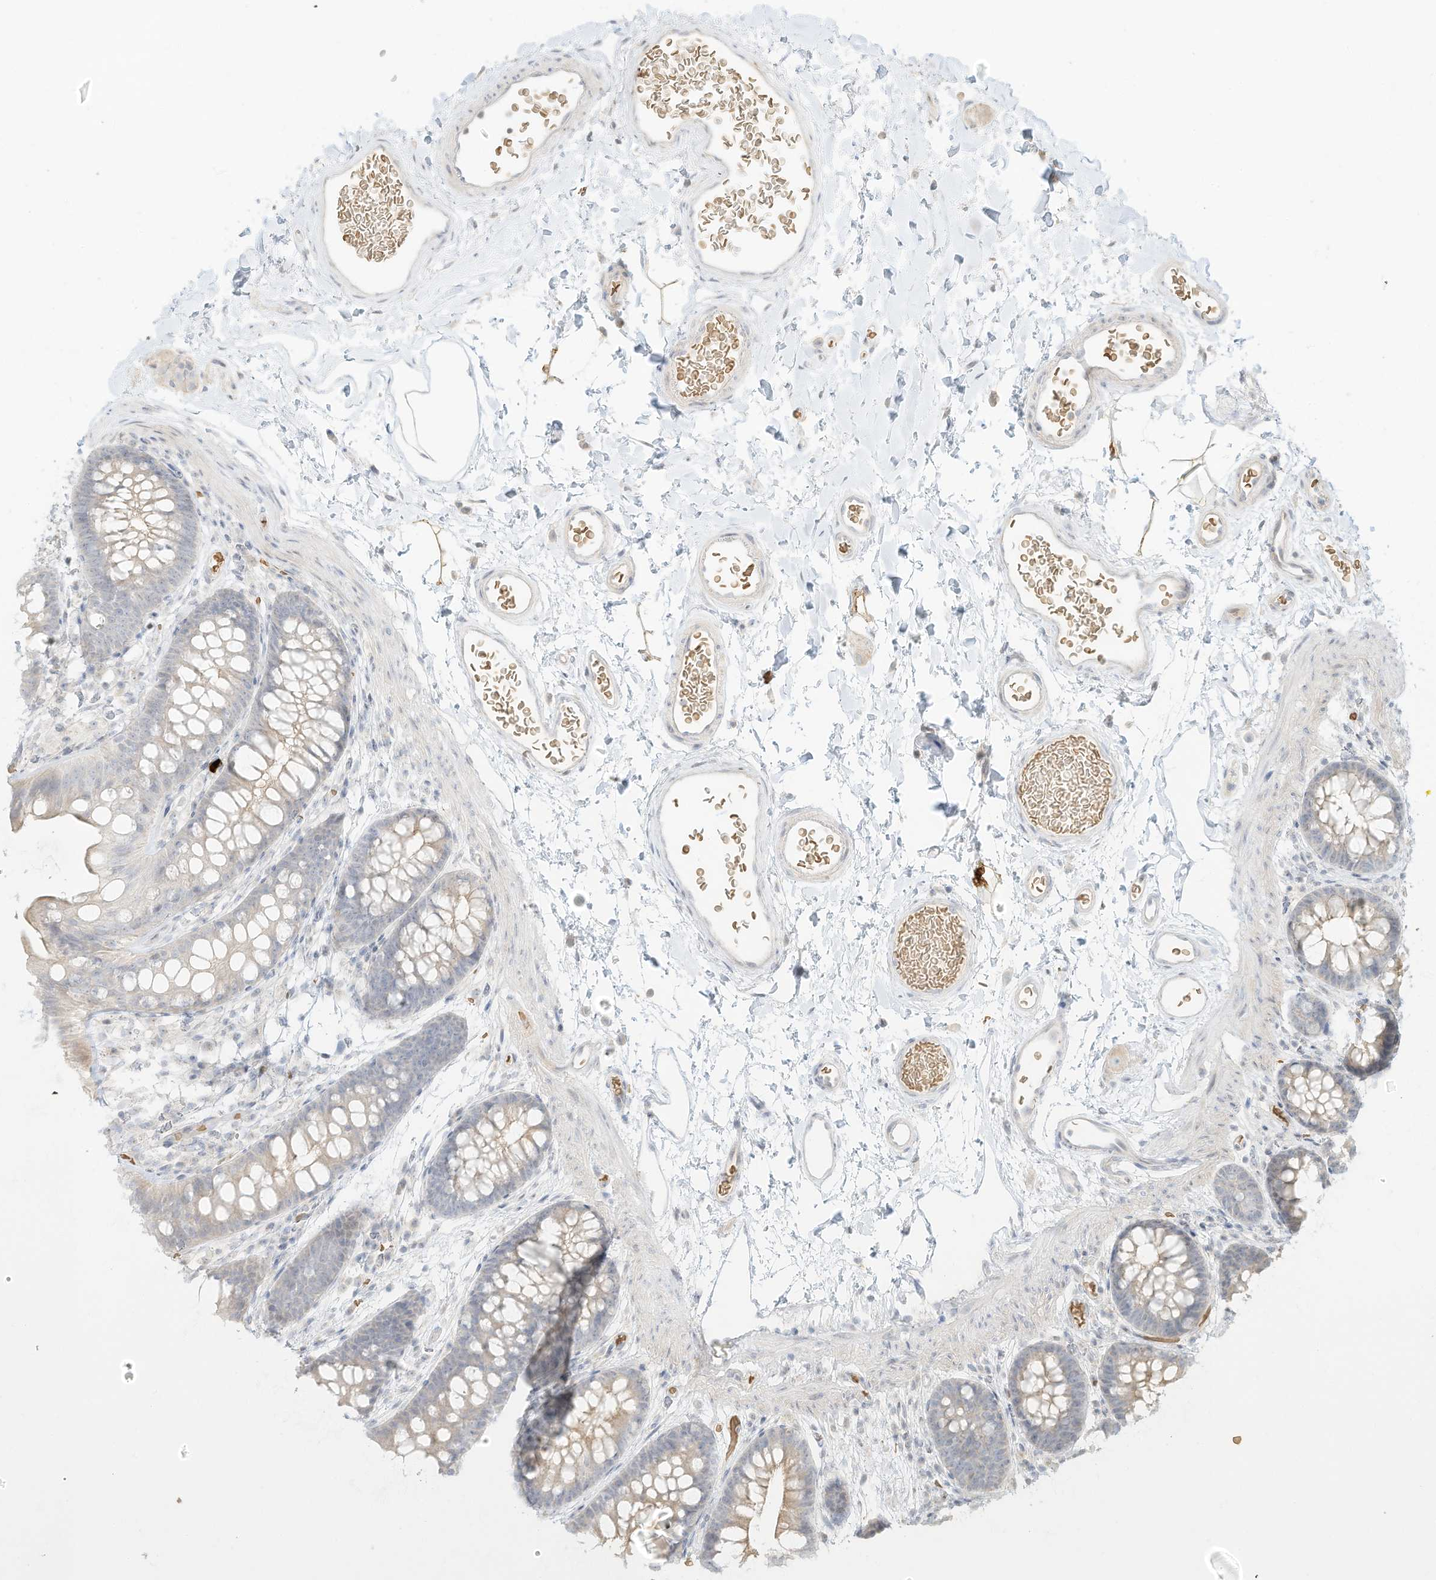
{"staining": {"intensity": "negative", "quantity": "none", "location": "none"}, "tissue": "colon", "cell_type": "Endothelial cells", "image_type": "normal", "snomed": [{"axis": "morphology", "description": "Normal tissue, NOS"}, {"axis": "topography", "description": "Colon"}], "caption": "Histopathology image shows no protein positivity in endothelial cells of benign colon.", "gene": "OFD1", "patient": {"sex": "female", "age": 62}}